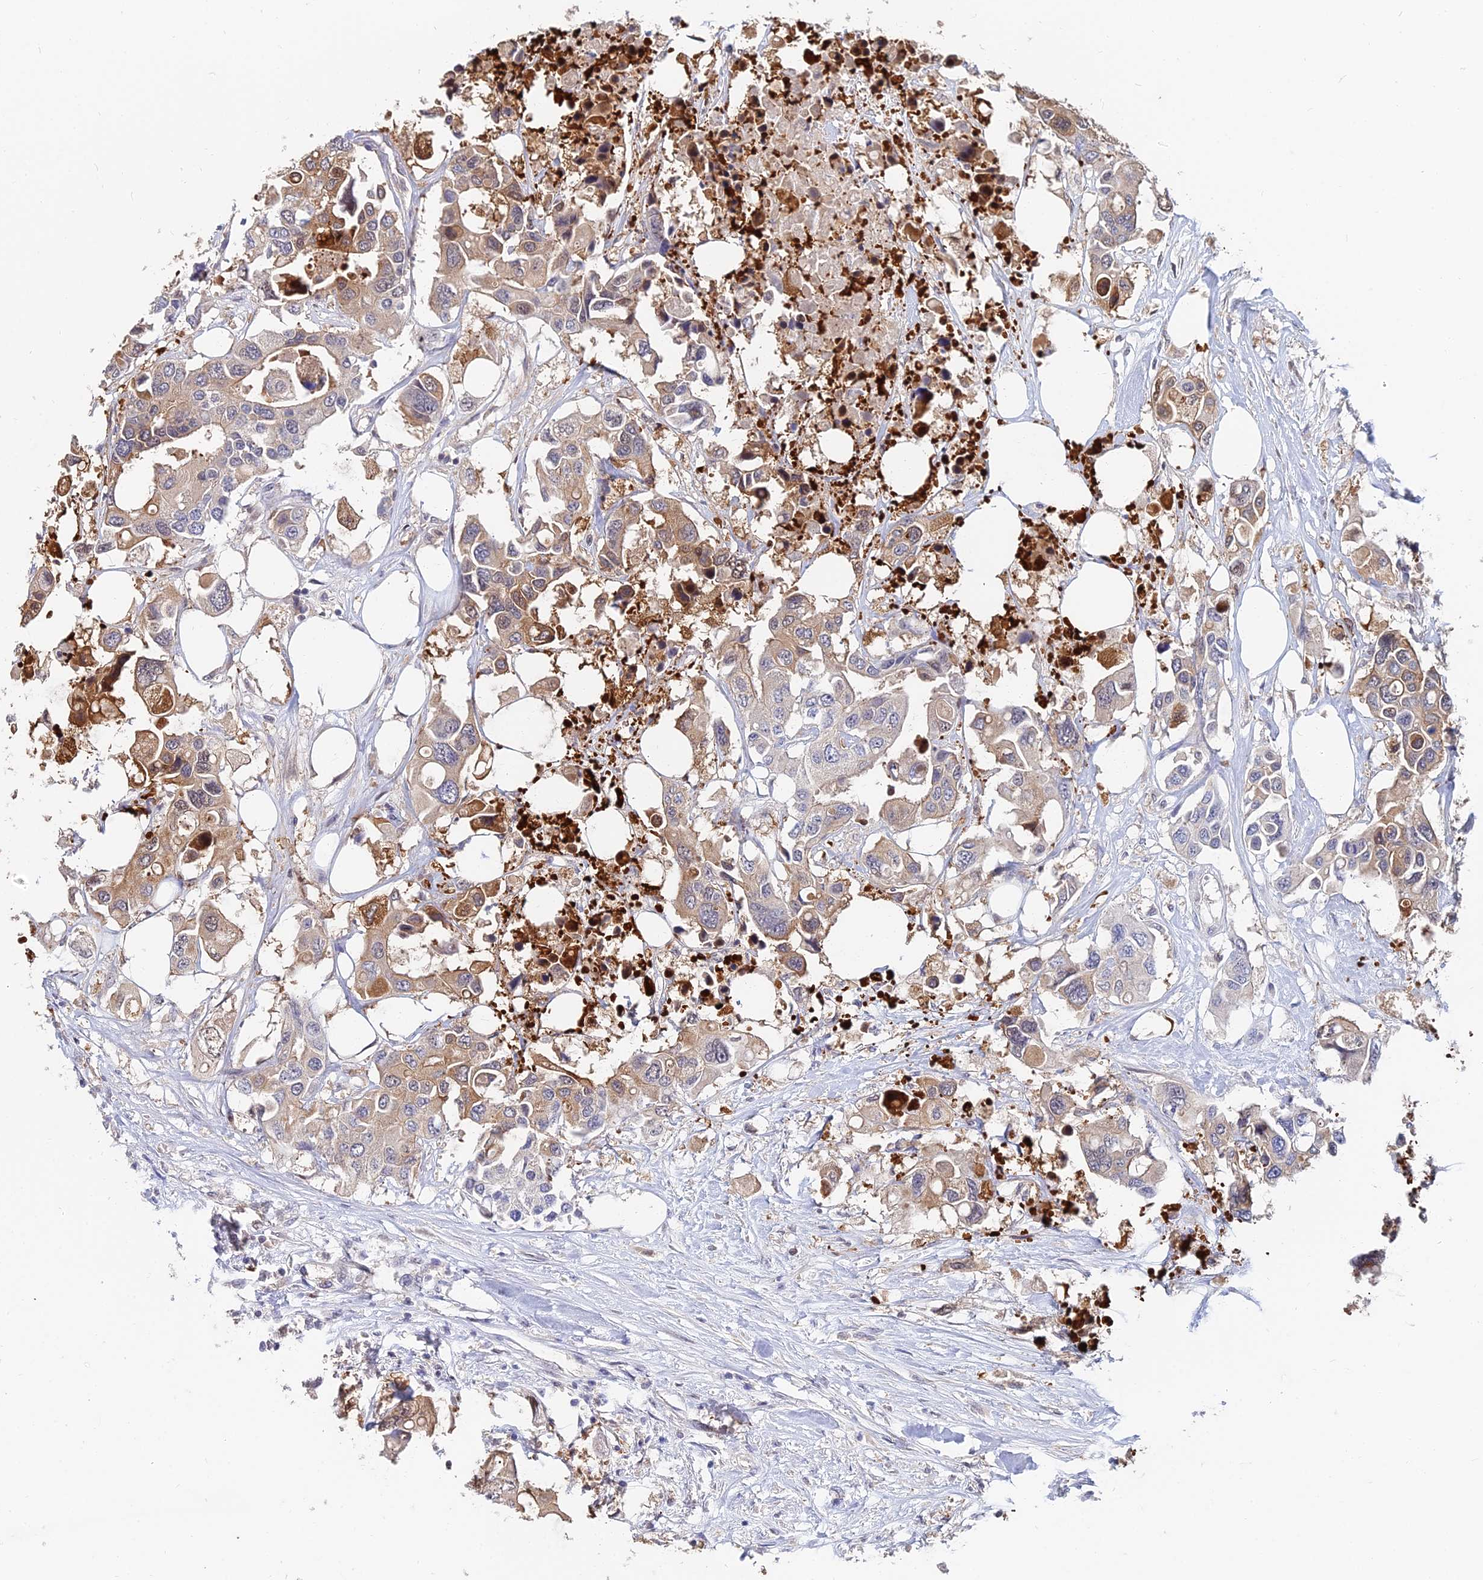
{"staining": {"intensity": "moderate", "quantity": ">75%", "location": "cytoplasmic/membranous"}, "tissue": "colorectal cancer", "cell_type": "Tumor cells", "image_type": "cancer", "snomed": [{"axis": "morphology", "description": "Adenocarcinoma, NOS"}, {"axis": "topography", "description": "Colon"}], "caption": "Colorectal adenocarcinoma stained for a protein shows moderate cytoplasmic/membranous positivity in tumor cells. The protein of interest is shown in brown color, while the nuclei are stained blue.", "gene": "B3GALT4", "patient": {"sex": "male", "age": 77}}